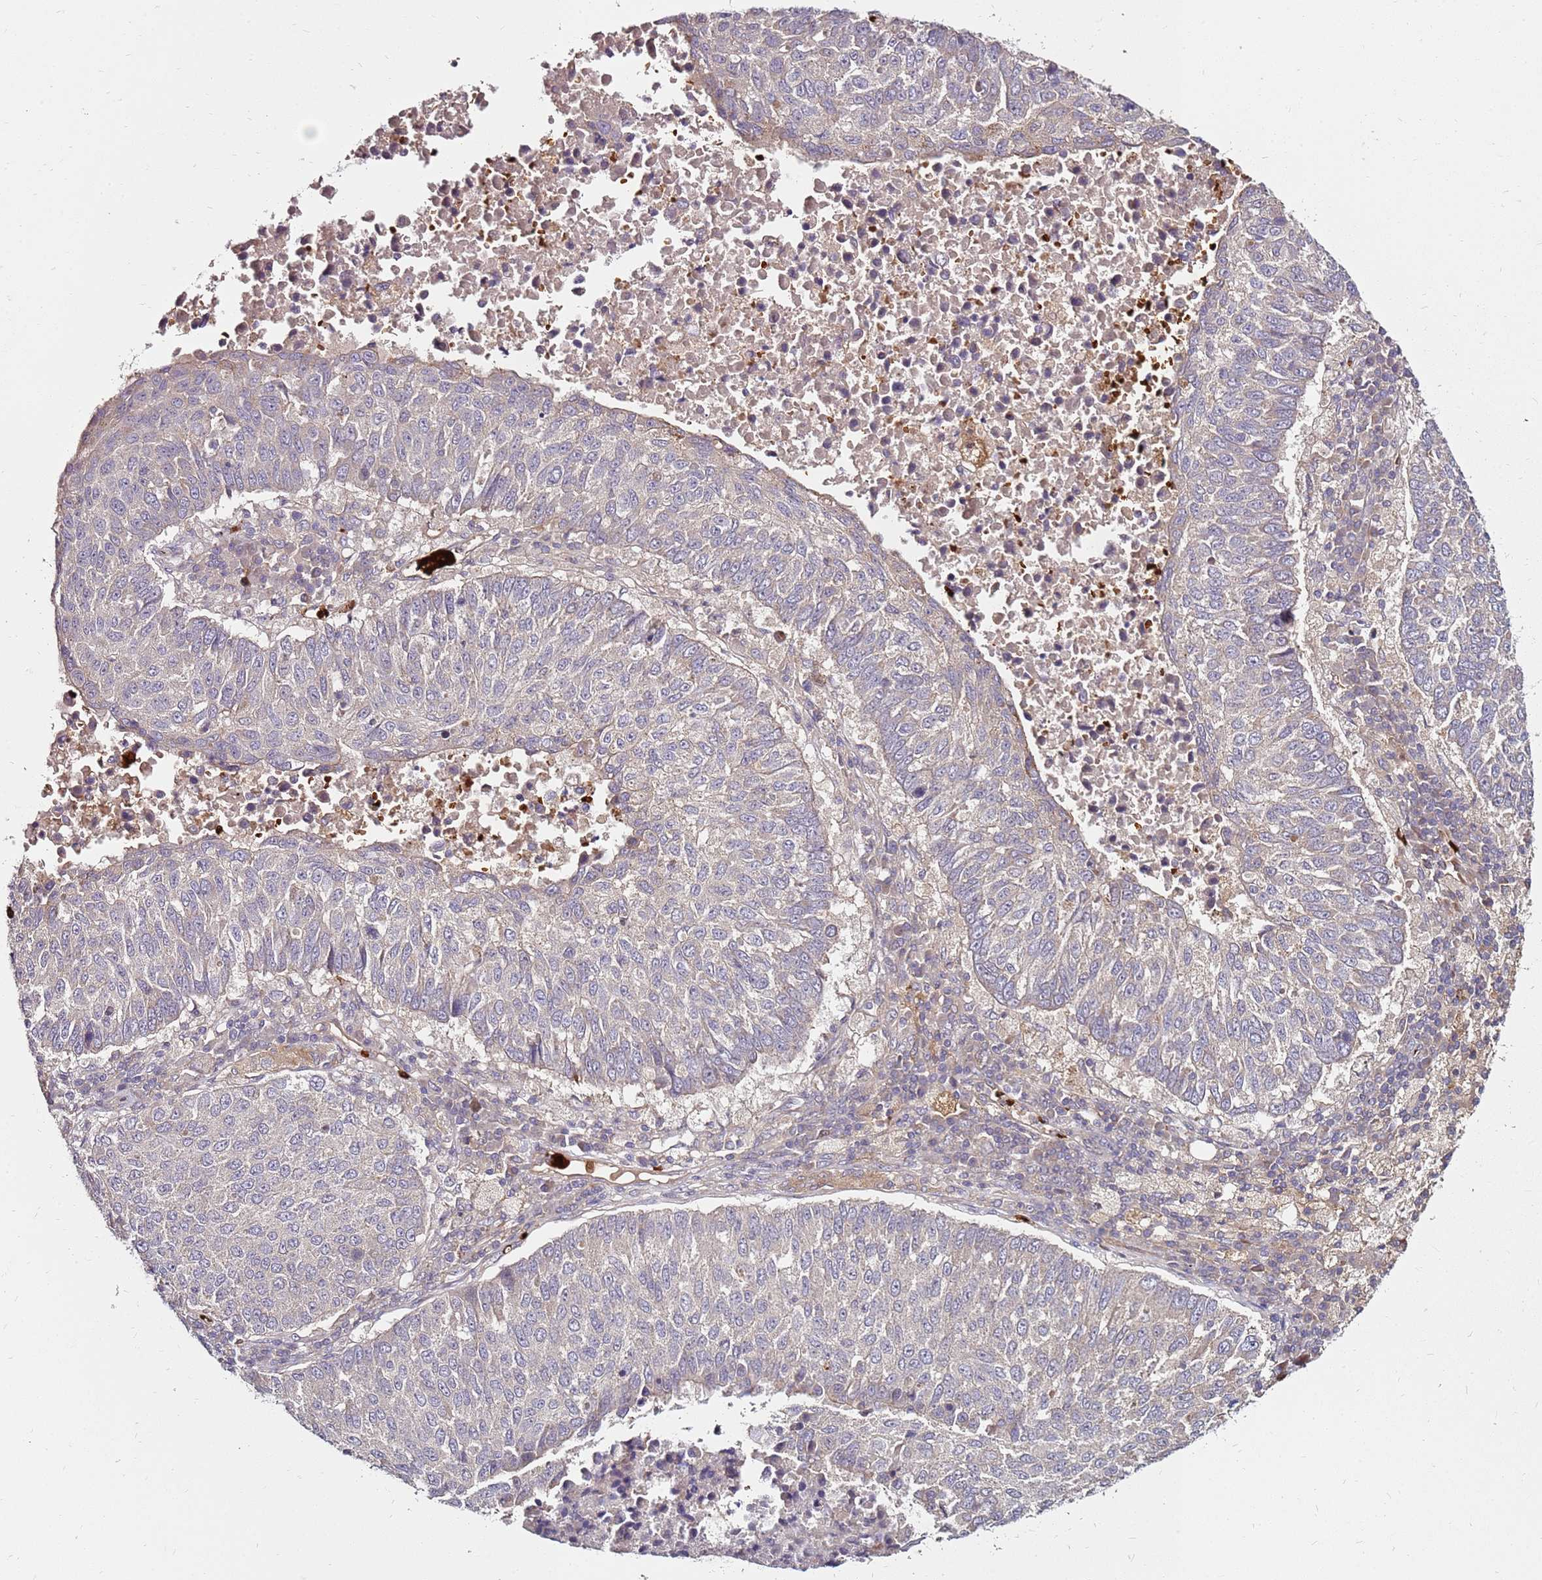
{"staining": {"intensity": "negative", "quantity": "none", "location": "none"}, "tissue": "lung cancer", "cell_type": "Tumor cells", "image_type": "cancer", "snomed": [{"axis": "morphology", "description": "Squamous cell carcinoma, NOS"}, {"axis": "topography", "description": "Lung"}], "caption": "IHC histopathology image of lung cancer (squamous cell carcinoma) stained for a protein (brown), which displays no expression in tumor cells.", "gene": "RNF11", "patient": {"sex": "male", "age": 73}}